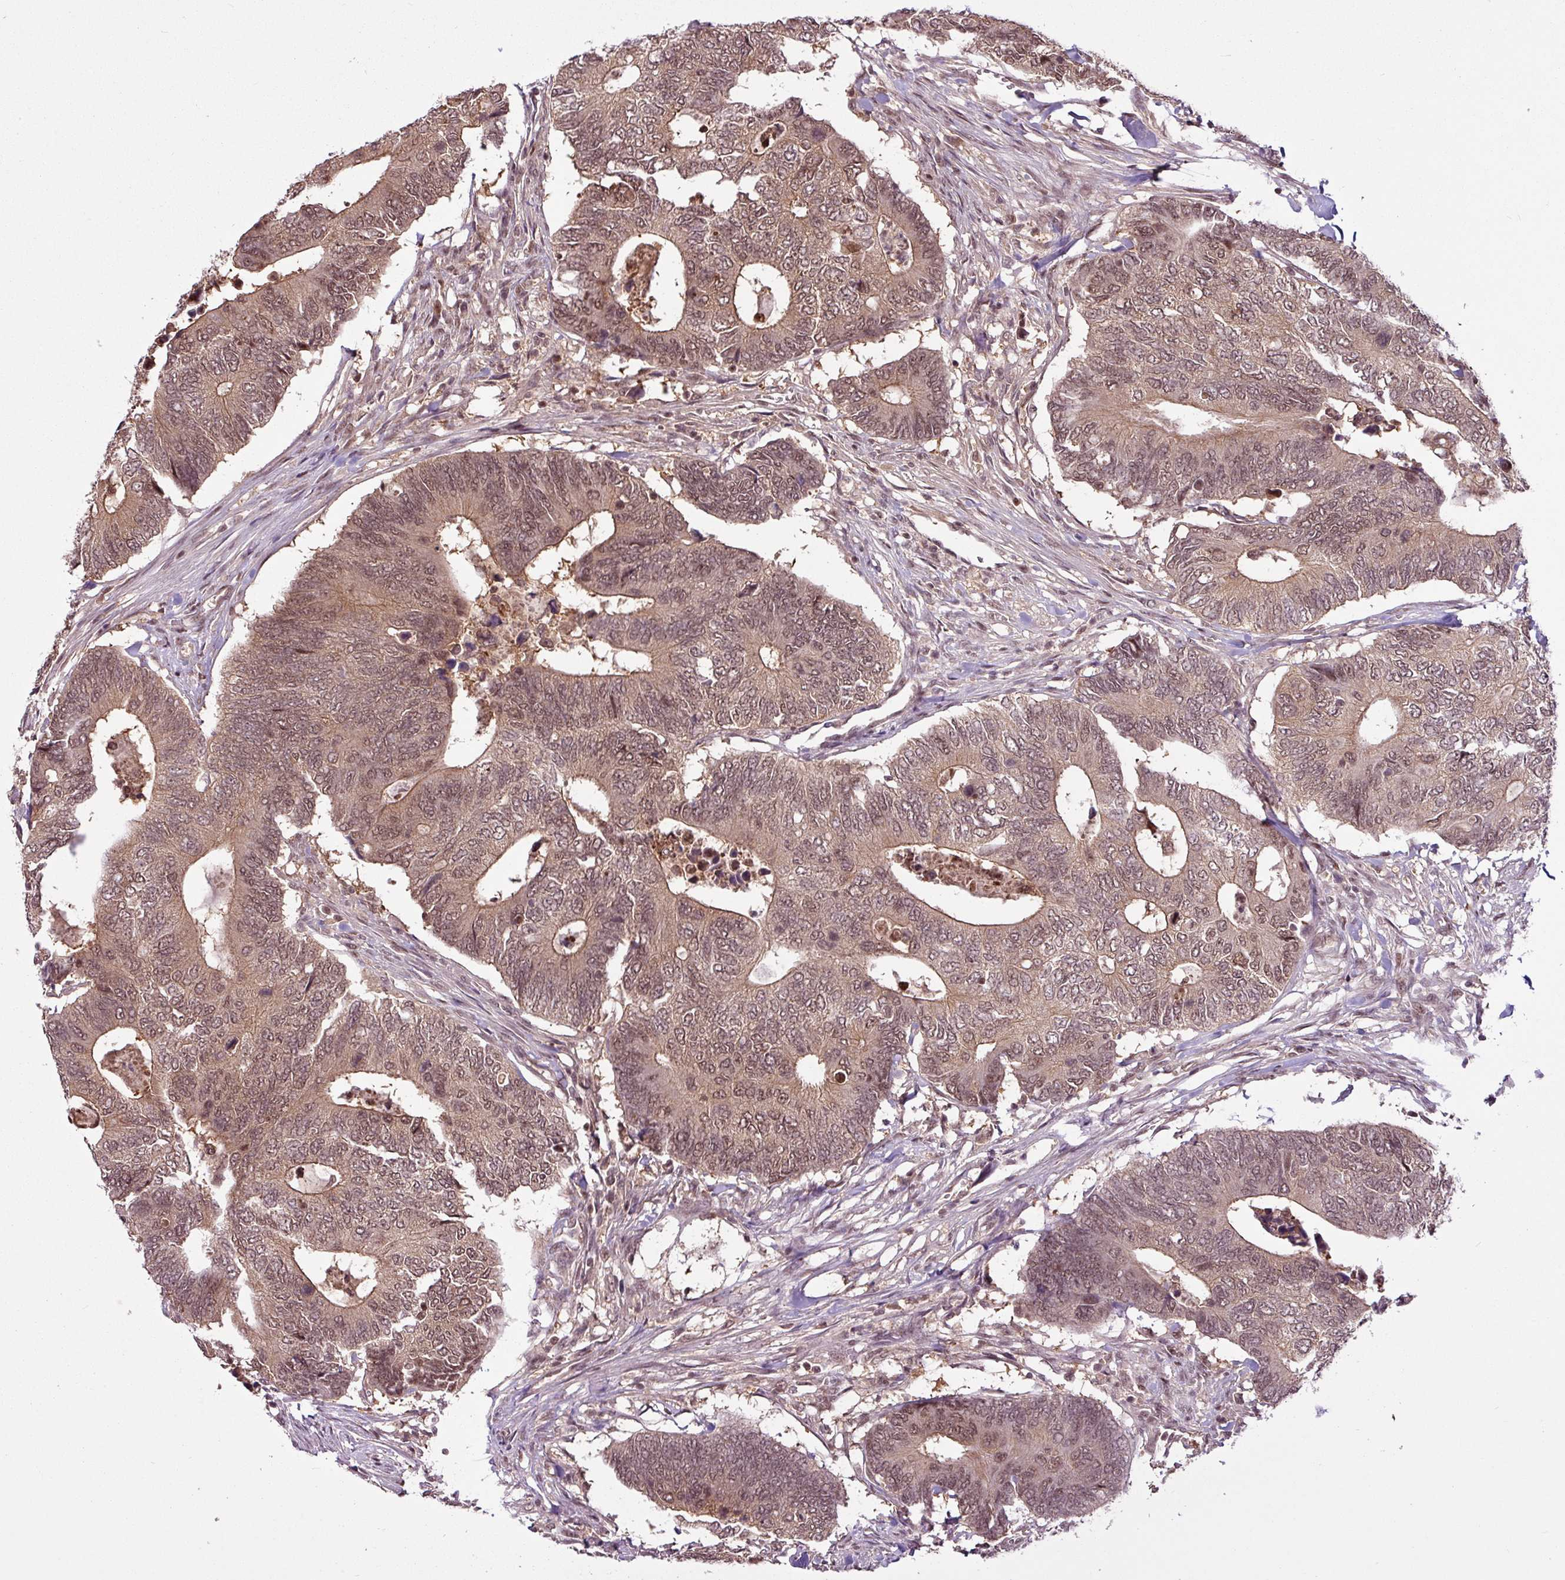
{"staining": {"intensity": "moderate", "quantity": ">75%", "location": "cytoplasmic/membranous,nuclear"}, "tissue": "colorectal cancer", "cell_type": "Tumor cells", "image_type": "cancer", "snomed": [{"axis": "morphology", "description": "Adenocarcinoma, NOS"}, {"axis": "topography", "description": "Colon"}], "caption": "High-power microscopy captured an immunohistochemistry (IHC) micrograph of colorectal adenocarcinoma, revealing moderate cytoplasmic/membranous and nuclear expression in approximately >75% of tumor cells.", "gene": "ITPKC", "patient": {"sex": "male", "age": 87}}